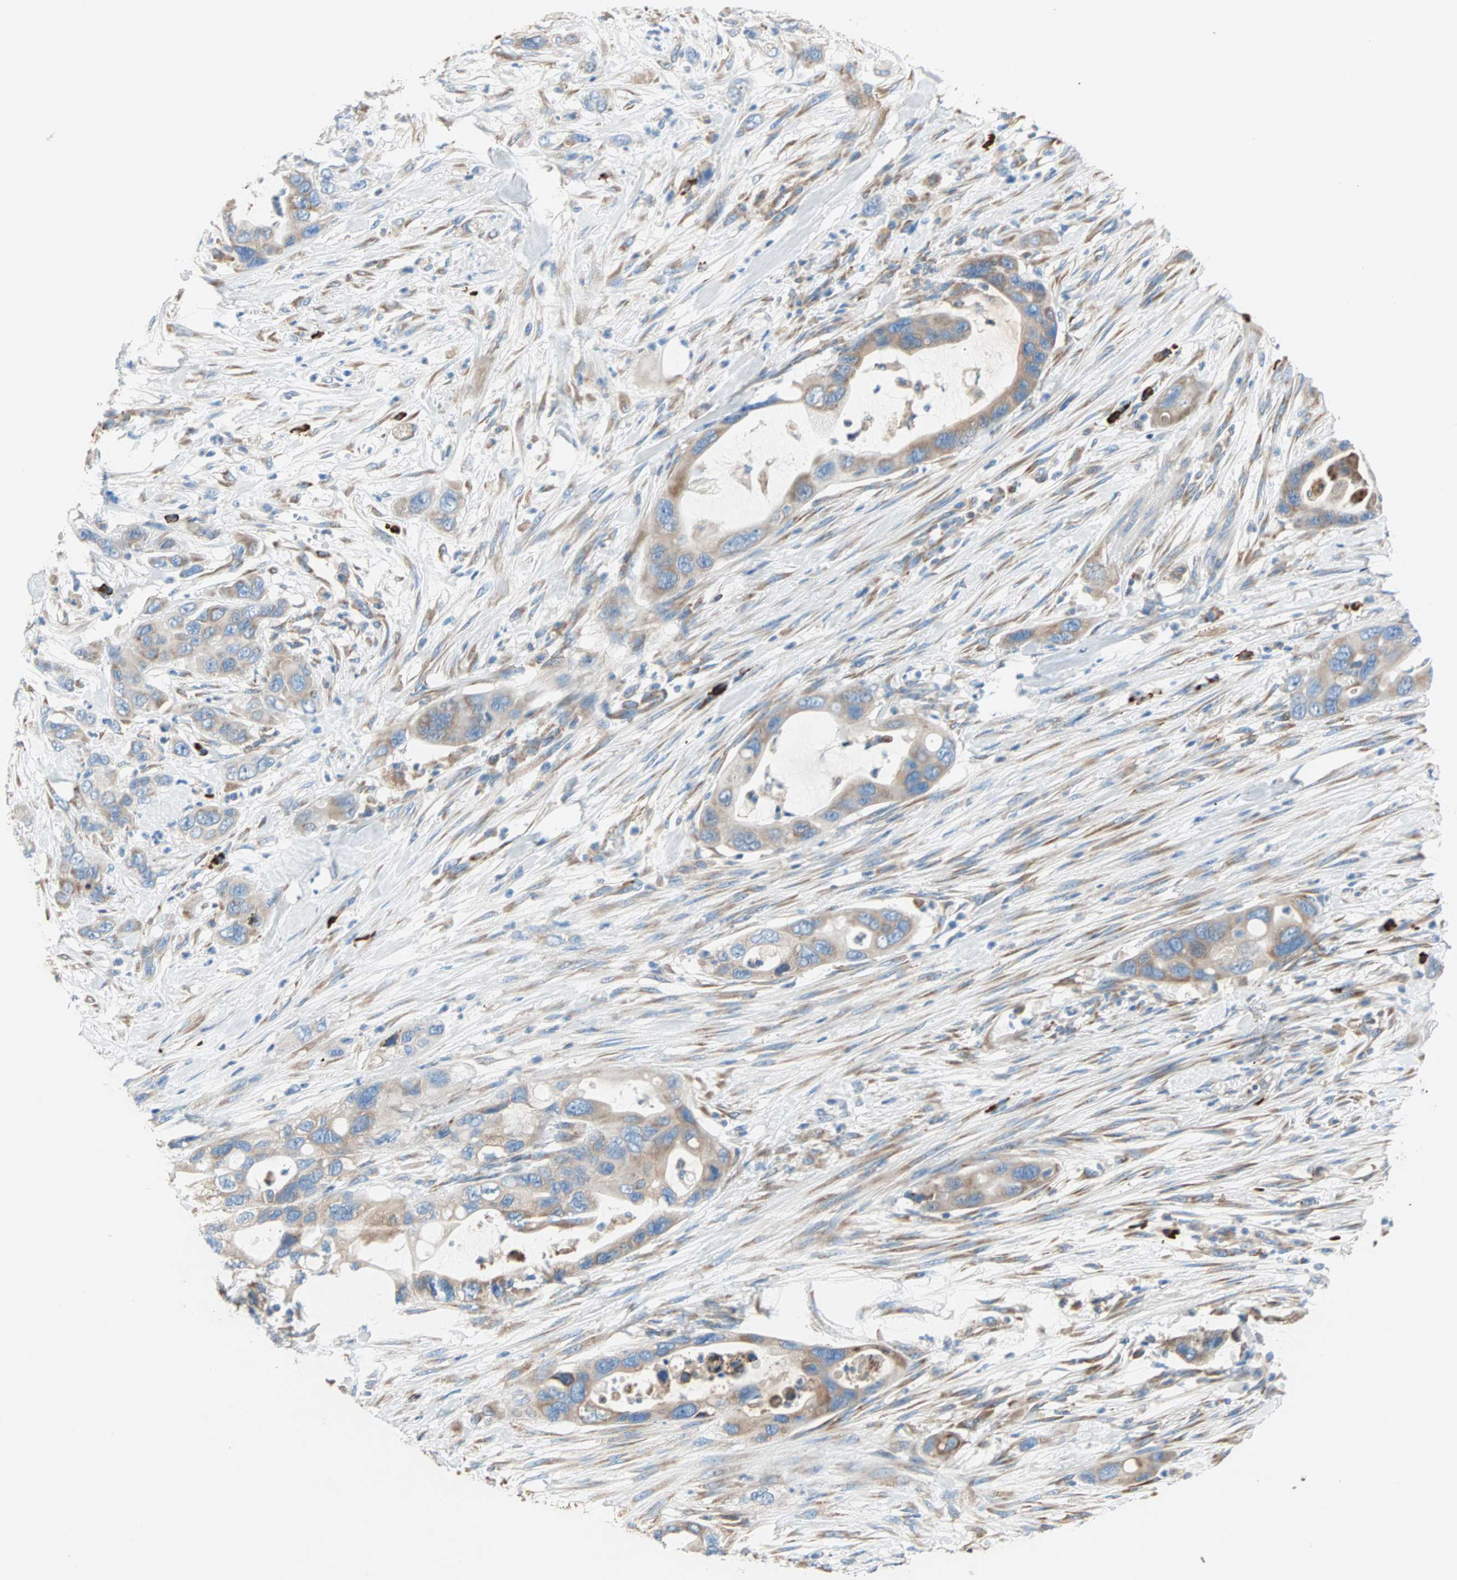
{"staining": {"intensity": "moderate", "quantity": ">75%", "location": "cytoplasmic/membranous"}, "tissue": "pancreatic cancer", "cell_type": "Tumor cells", "image_type": "cancer", "snomed": [{"axis": "morphology", "description": "Adenocarcinoma, NOS"}, {"axis": "topography", "description": "Pancreas"}], "caption": "A medium amount of moderate cytoplasmic/membranous staining is seen in approximately >75% of tumor cells in pancreatic cancer (adenocarcinoma) tissue. Immunohistochemistry (ihc) stains the protein of interest in brown and the nuclei are stained blue.", "gene": "PLCXD1", "patient": {"sex": "female", "age": 71}}